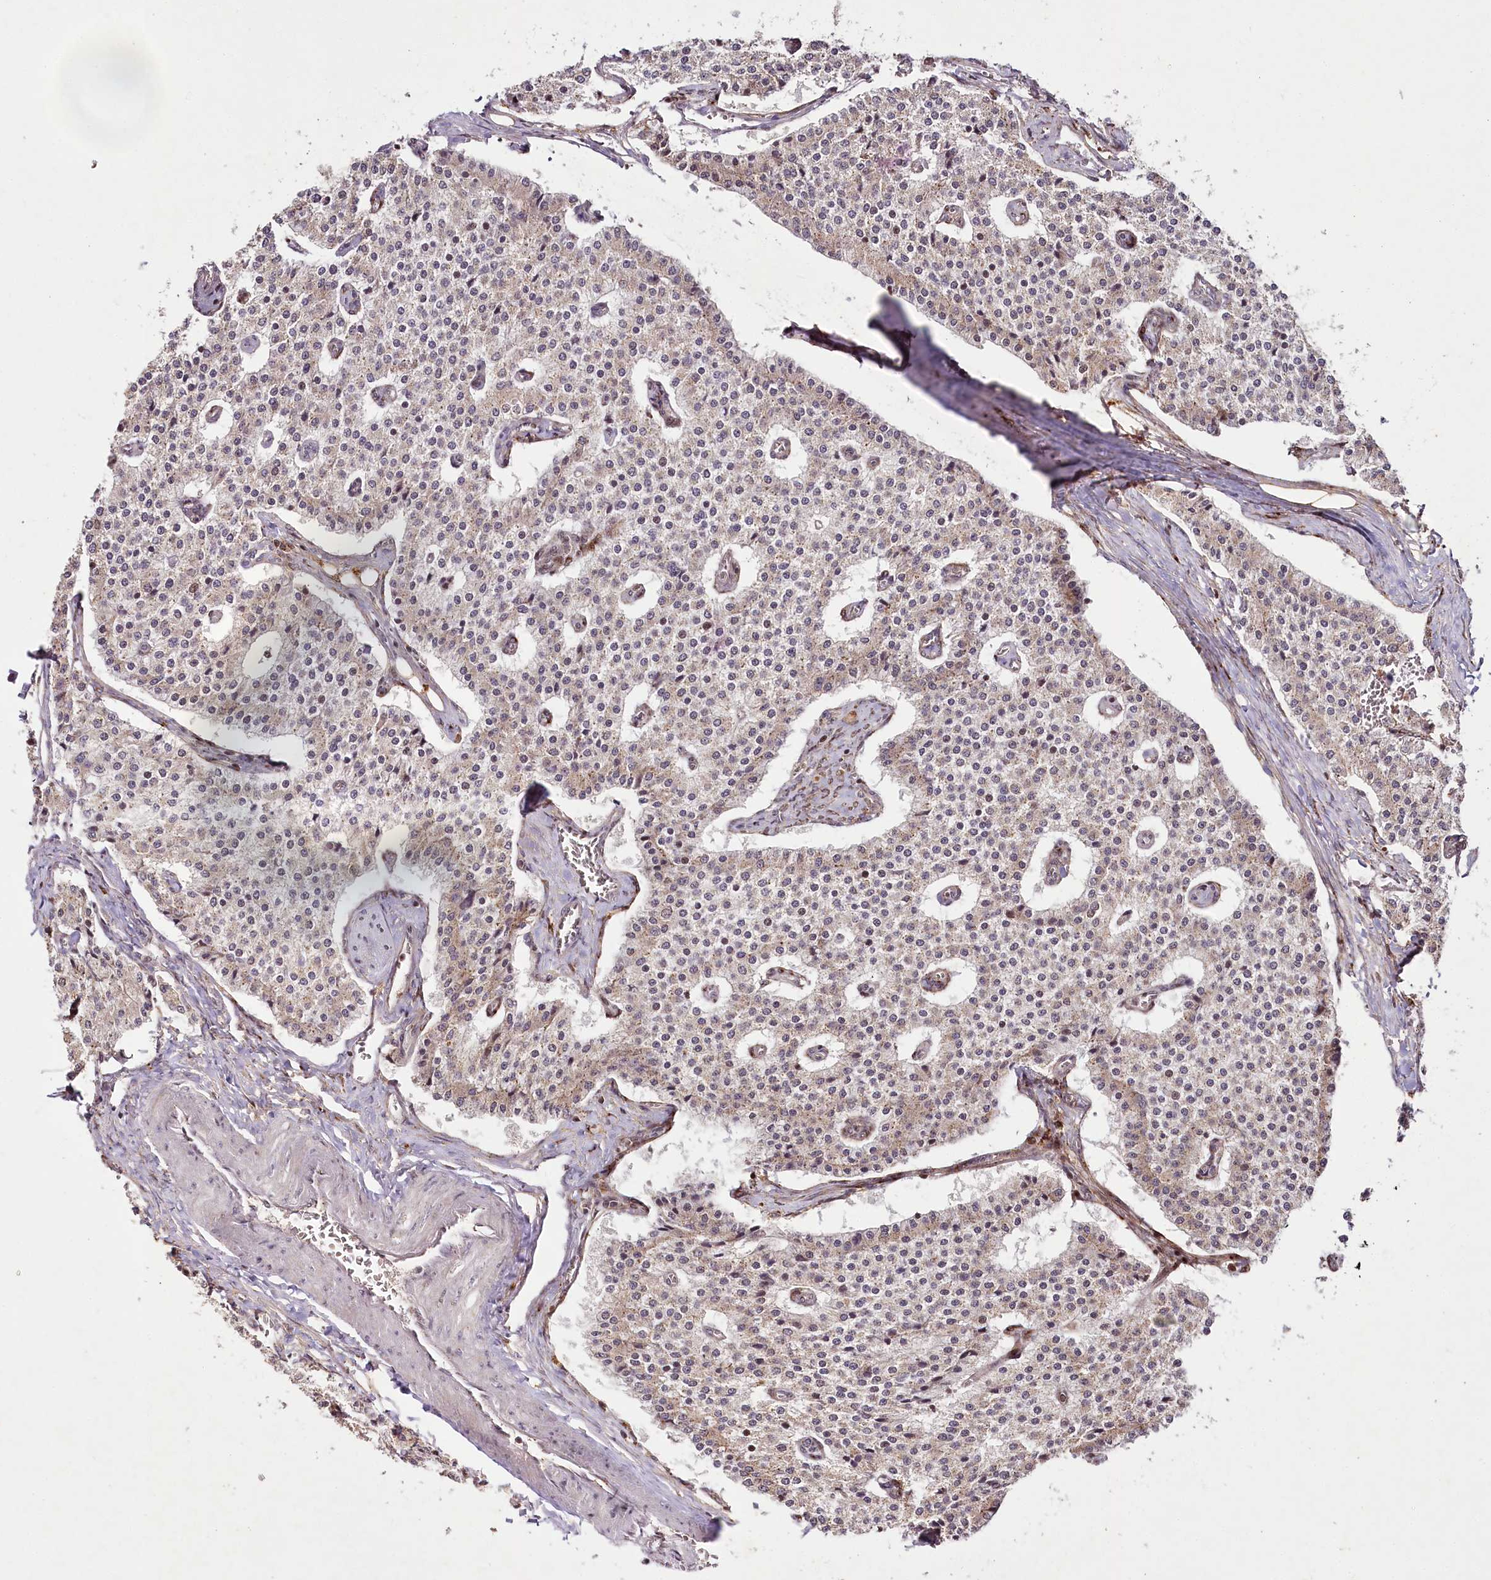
{"staining": {"intensity": "weak", "quantity": "25%-75%", "location": "cytoplasmic/membranous"}, "tissue": "carcinoid", "cell_type": "Tumor cells", "image_type": "cancer", "snomed": [{"axis": "morphology", "description": "Carcinoid, malignant, NOS"}, {"axis": "topography", "description": "Colon"}], "caption": "Immunohistochemistry of carcinoid displays low levels of weak cytoplasmic/membranous staining in about 25%-75% of tumor cells.", "gene": "COPG1", "patient": {"sex": "female", "age": 52}}